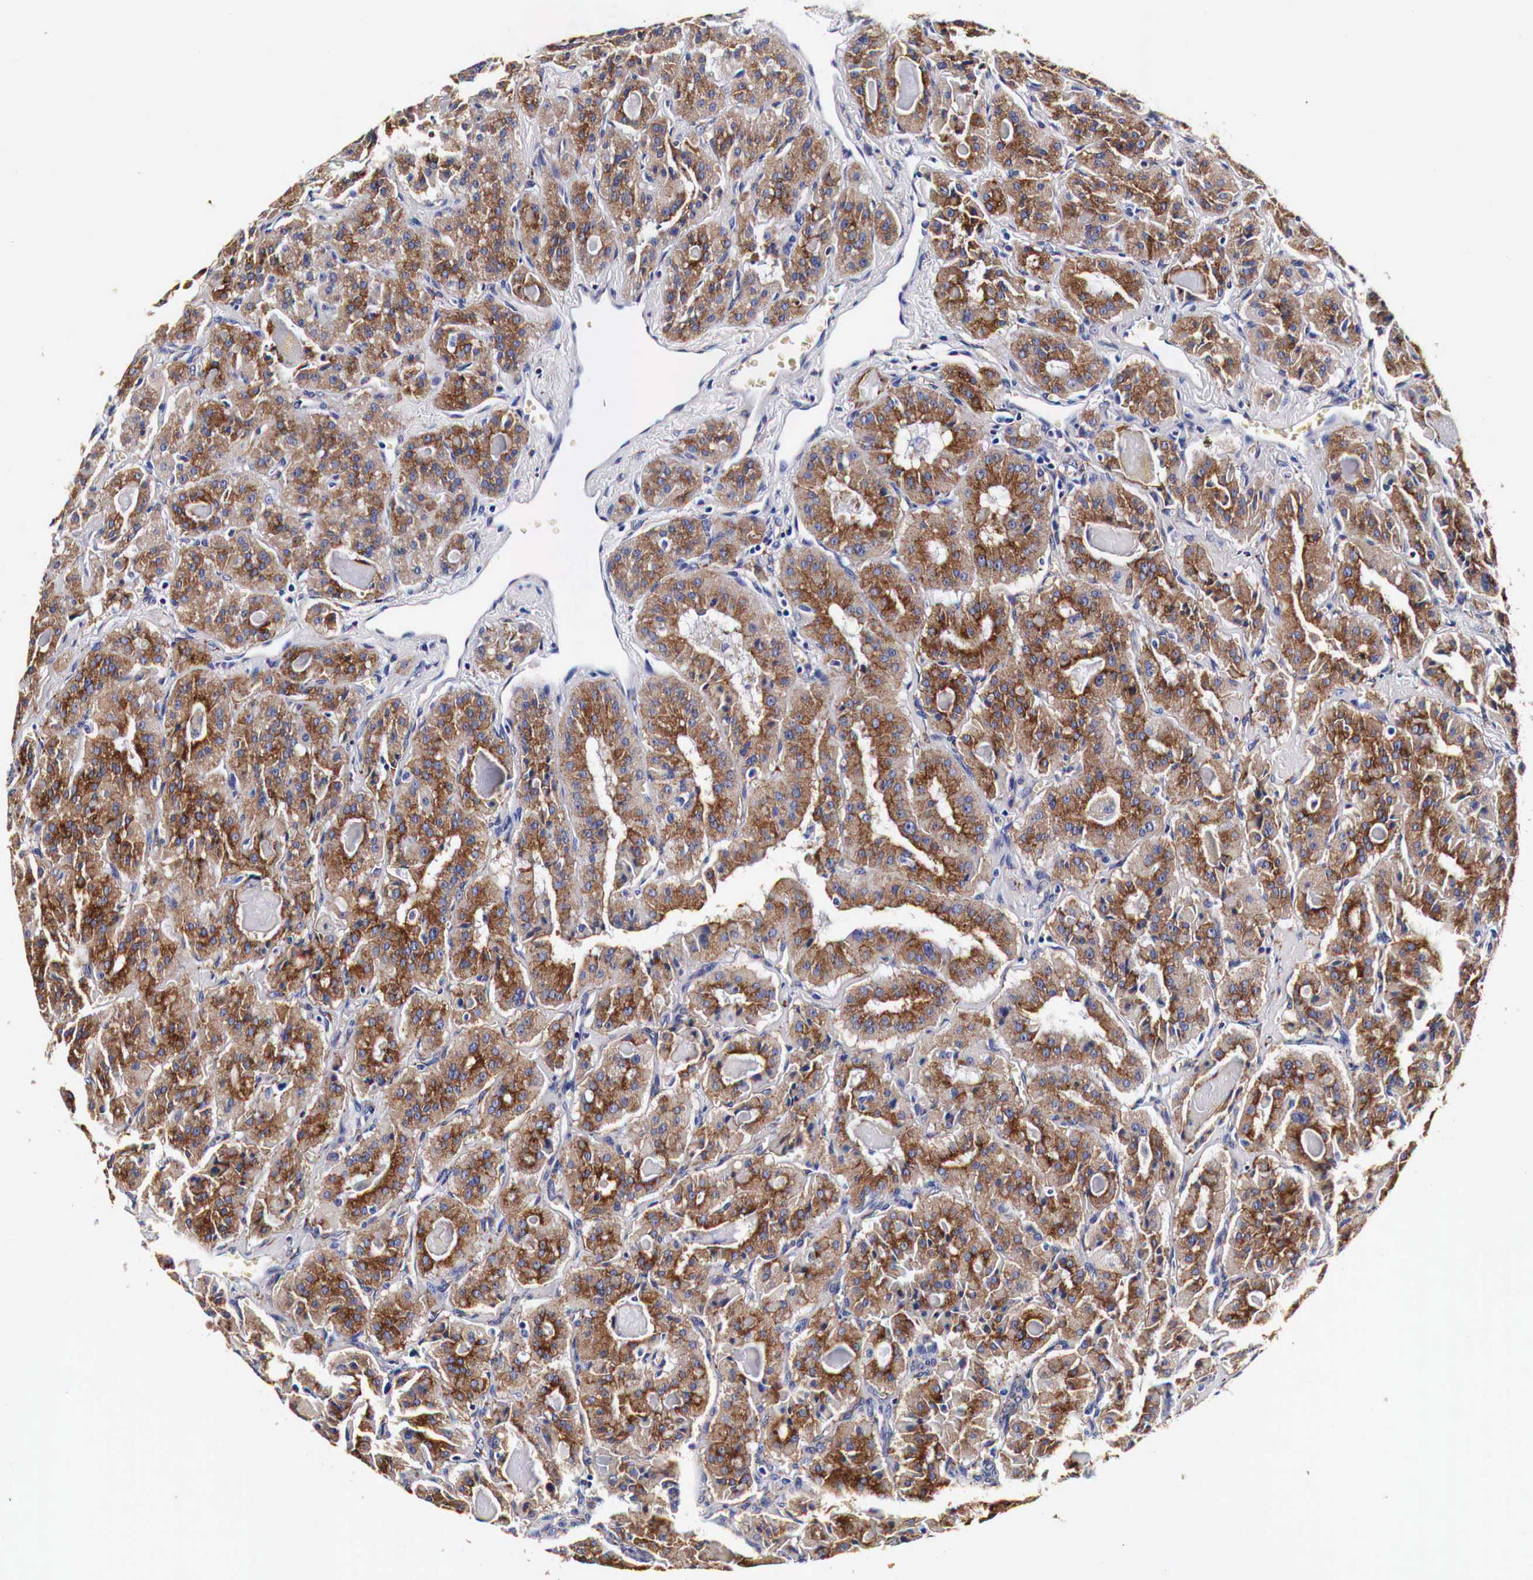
{"staining": {"intensity": "strong", "quantity": ">75%", "location": "cytoplasmic/membranous"}, "tissue": "thyroid cancer", "cell_type": "Tumor cells", "image_type": "cancer", "snomed": [{"axis": "morphology", "description": "Carcinoma, NOS"}, {"axis": "topography", "description": "Thyroid gland"}], "caption": "Thyroid cancer was stained to show a protein in brown. There is high levels of strong cytoplasmic/membranous positivity in approximately >75% of tumor cells.", "gene": "CKAP4", "patient": {"sex": "male", "age": 76}}